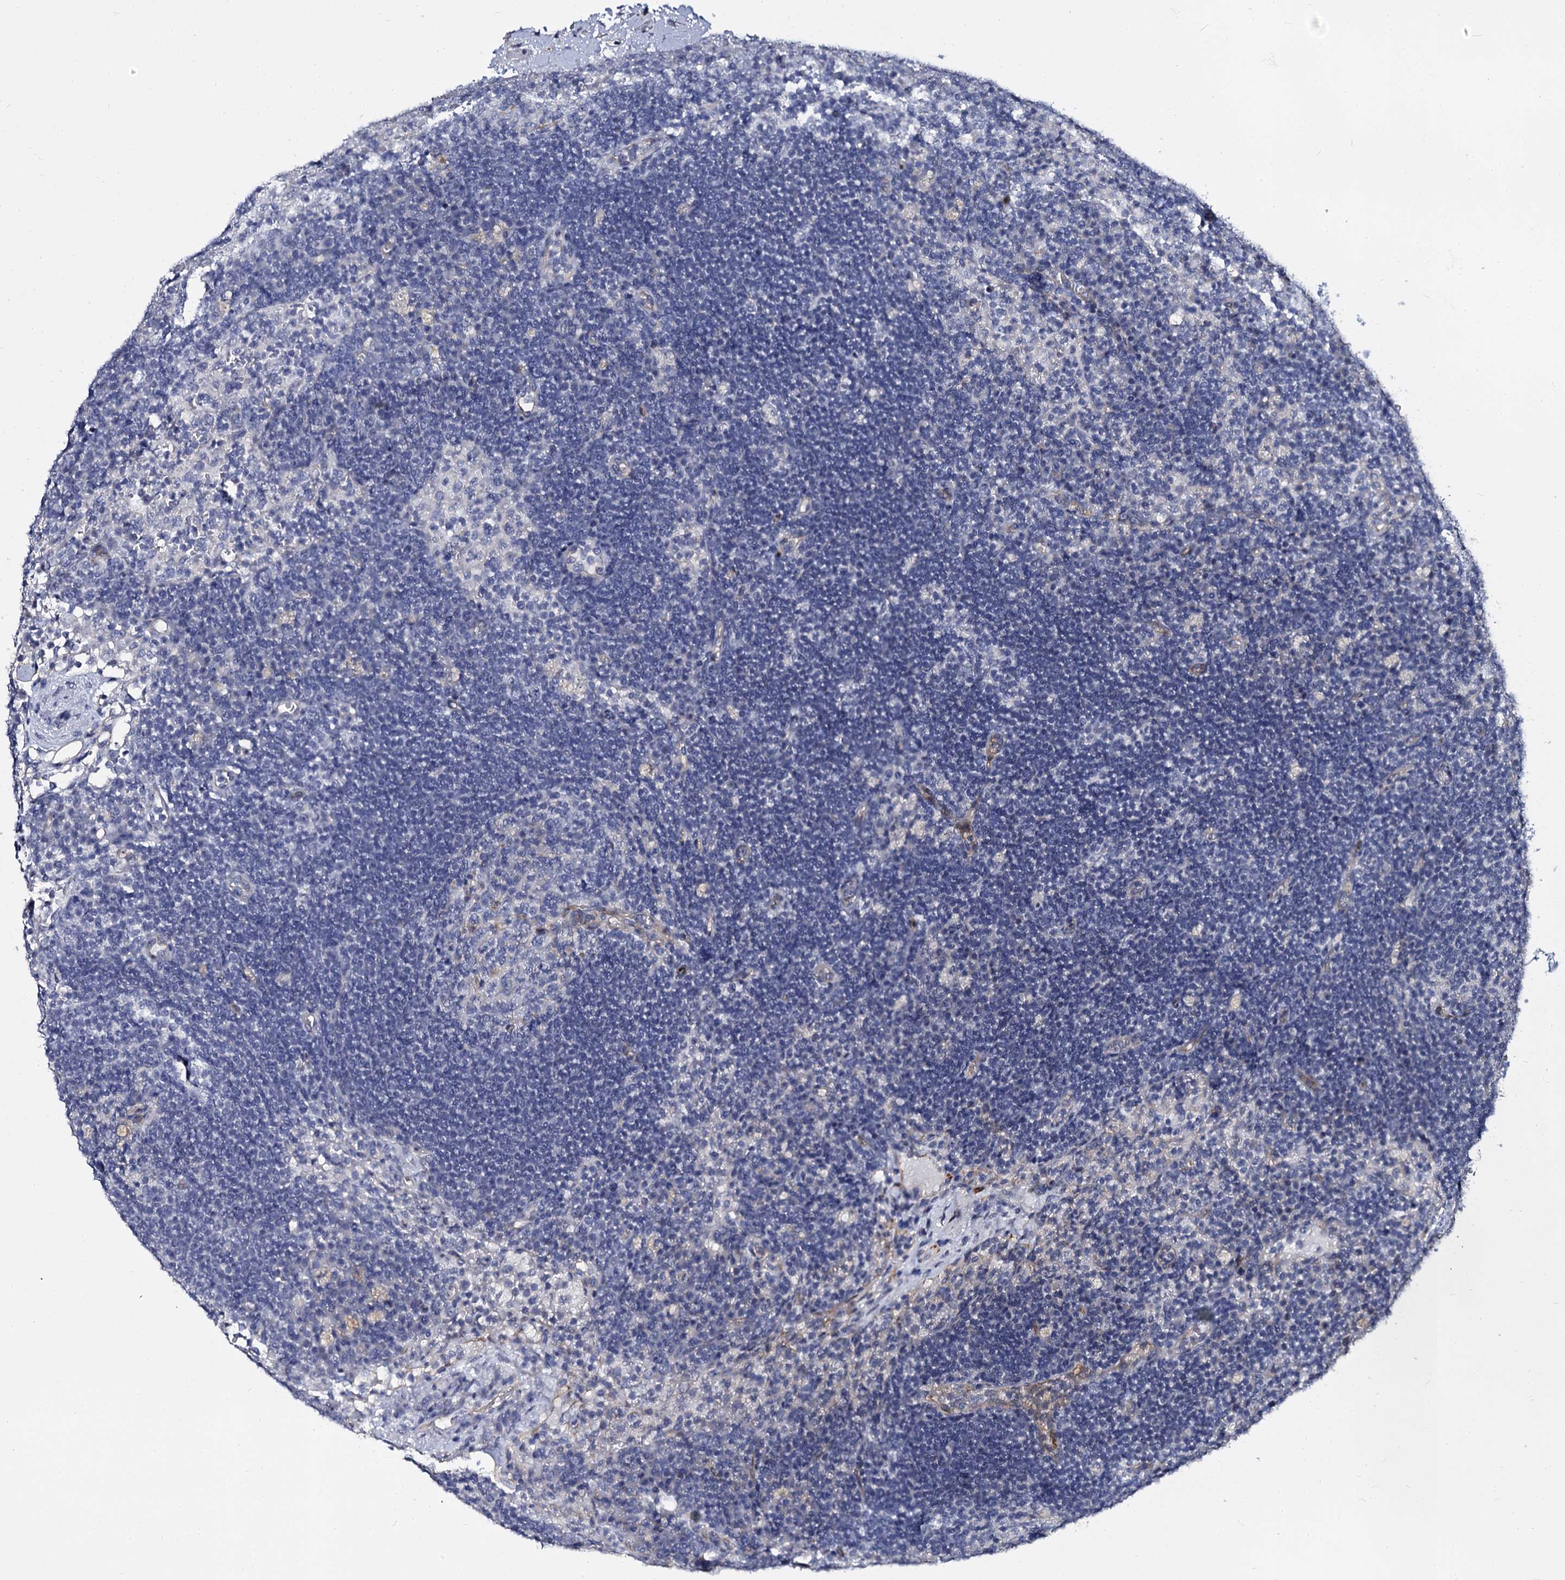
{"staining": {"intensity": "negative", "quantity": "none", "location": "none"}, "tissue": "lymph node", "cell_type": "Germinal center cells", "image_type": "normal", "snomed": [{"axis": "morphology", "description": "Normal tissue, NOS"}, {"axis": "topography", "description": "Lymph node"}], "caption": "Immunohistochemistry (IHC) photomicrograph of benign lymph node stained for a protein (brown), which exhibits no expression in germinal center cells.", "gene": "CBFB", "patient": {"sex": "female", "age": 70}}